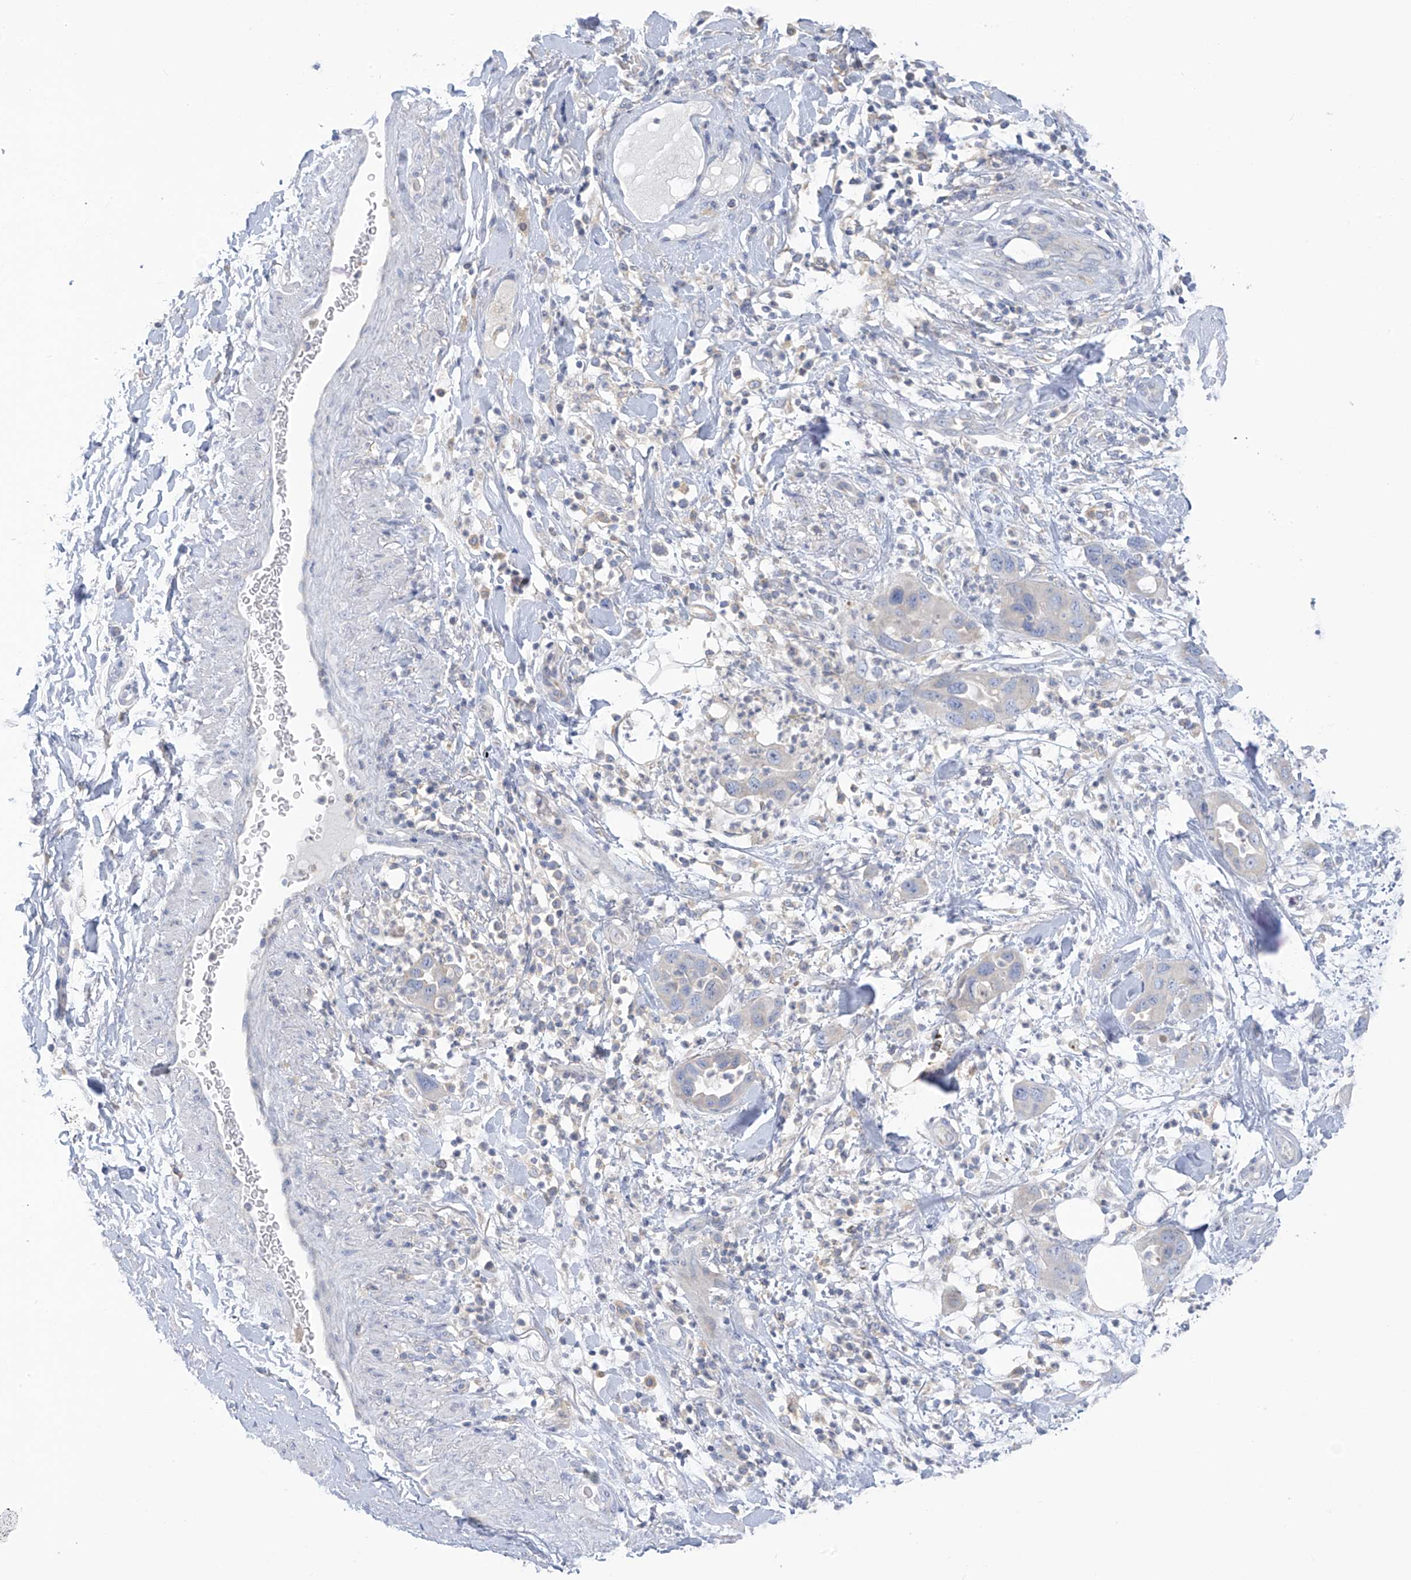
{"staining": {"intensity": "negative", "quantity": "none", "location": "none"}, "tissue": "pancreatic cancer", "cell_type": "Tumor cells", "image_type": "cancer", "snomed": [{"axis": "morphology", "description": "Adenocarcinoma, NOS"}, {"axis": "topography", "description": "Pancreas"}], "caption": "Pancreatic adenocarcinoma was stained to show a protein in brown. There is no significant expression in tumor cells. Brightfield microscopy of IHC stained with DAB (3,3'-diaminobenzidine) (brown) and hematoxylin (blue), captured at high magnification.", "gene": "SLC6A12", "patient": {"sex": "female", "age": 71}}